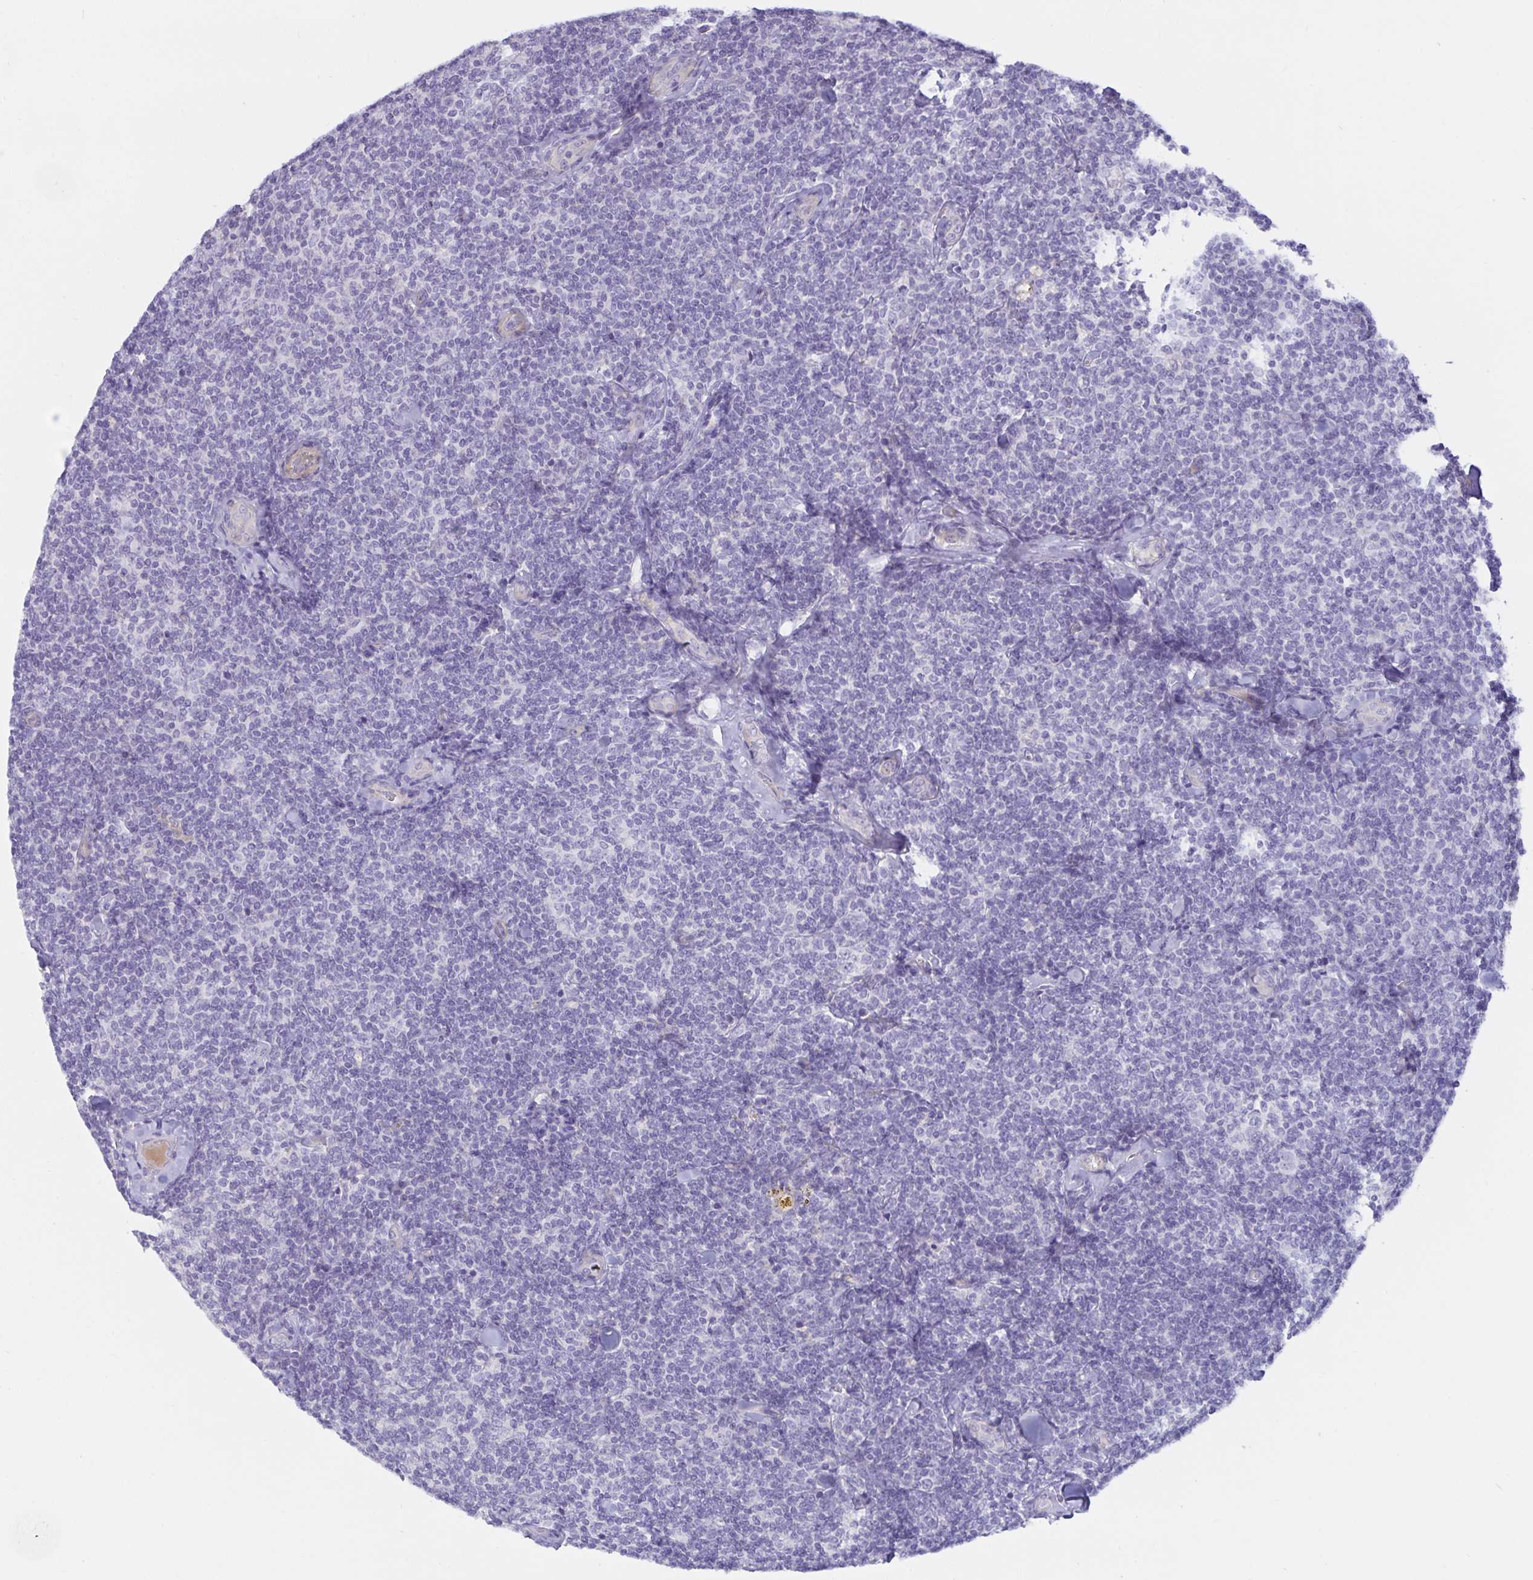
{"staining": {"intensity": "negative", "quantity": "none", "location": "none"}, "tissue": "lymphoma", "cell_type": "Tumor cells", "image_type": "cancer", "snomed": [{"axis": "morphology", "description": "Malignant lymphoma, non-Hodgkin's type, Low grade"}, {"axis": "topography", "description": "Lymph node"}], "caption": "The micrograph shows no significant expression in tumor cells of malignant lymphoma, non-Hodgkin's type (low-grade).", "gene": "SPAG4", "patient": {"sex": "female", "age": 56}}